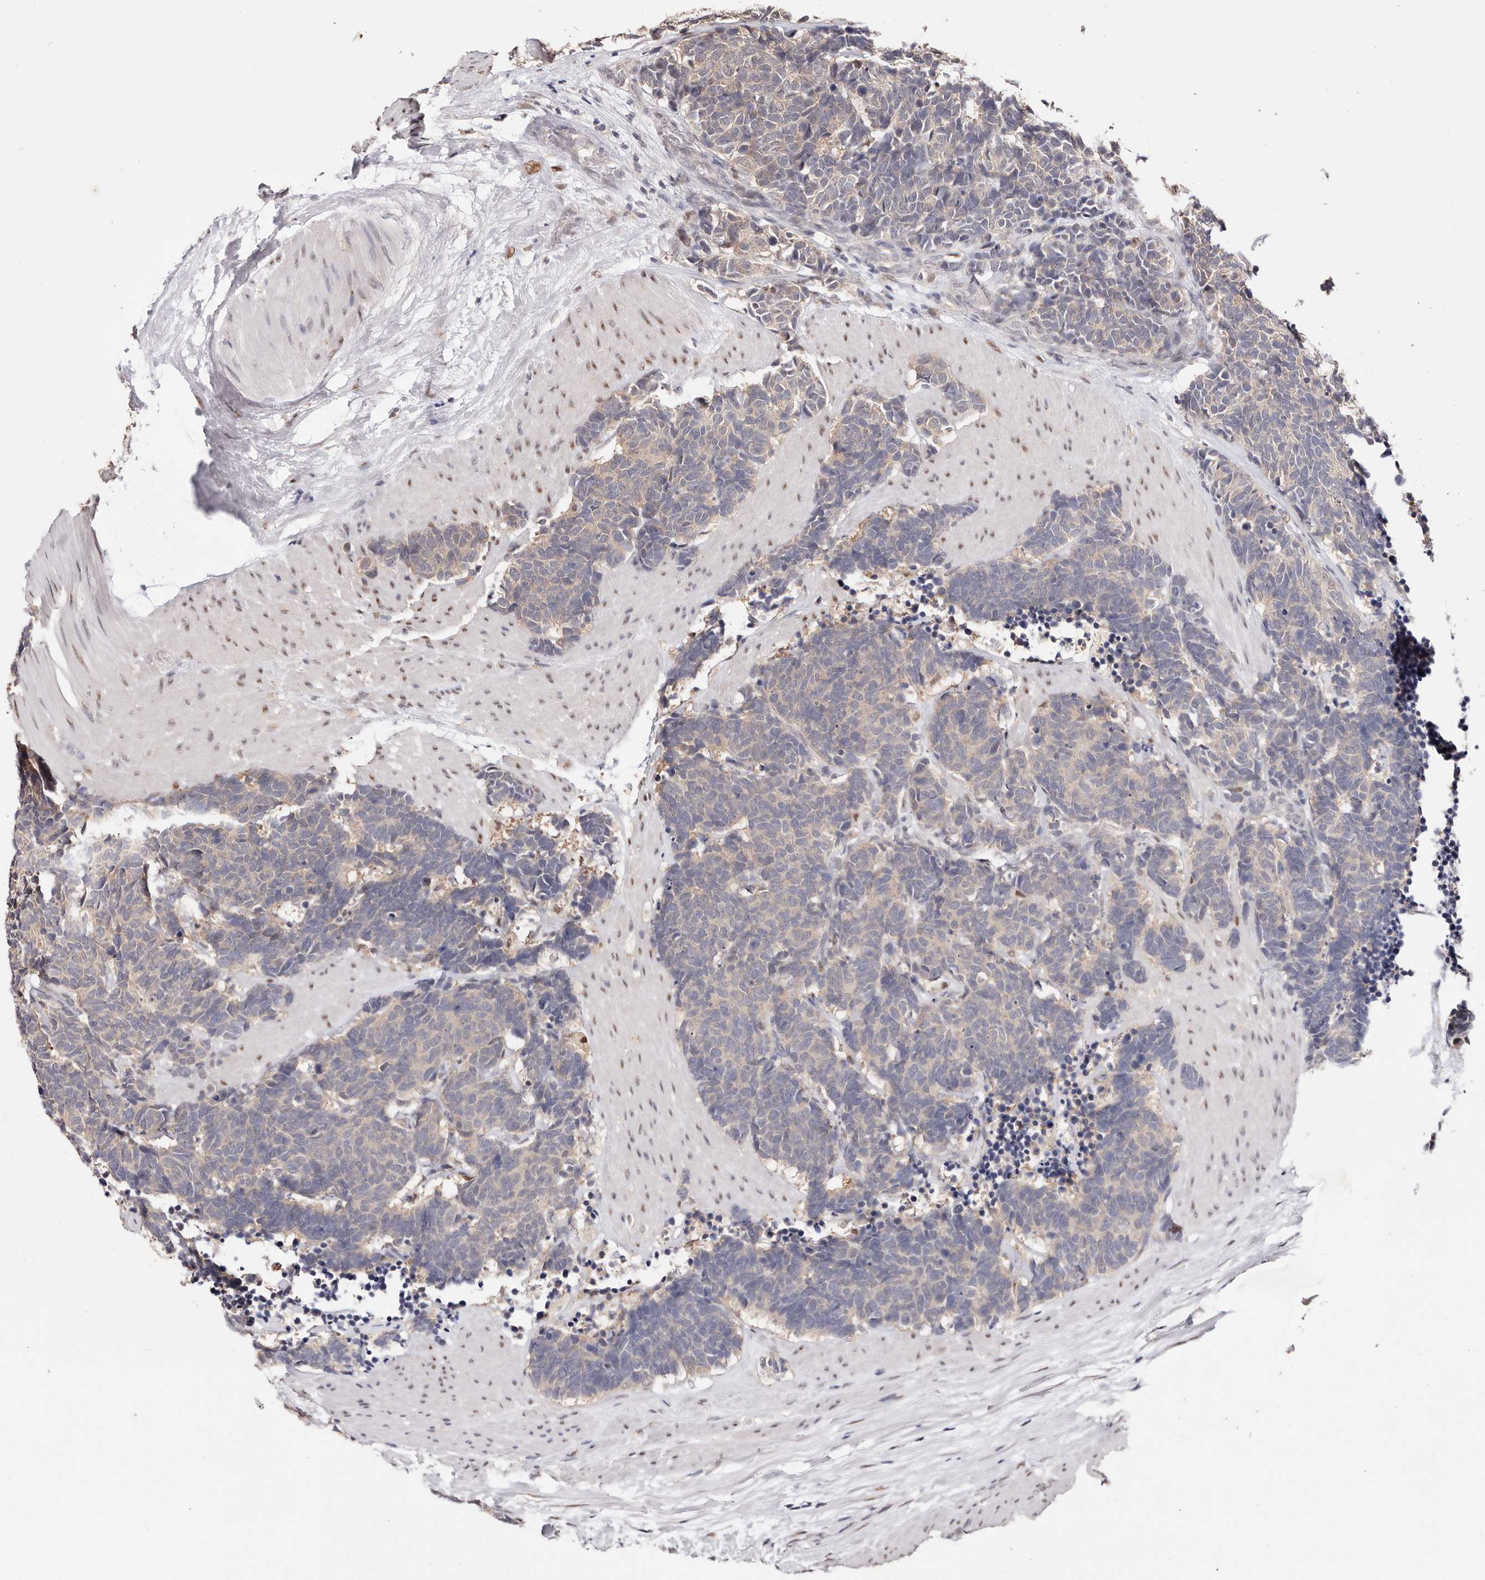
{"staining": {"intensity": "negative", "quantity": "none", "location": "none"}, "tissue": "carcinoid", "cell_type": "Tumor cells", "image_type": "cancer", "snomed": [{"axis": "morphology", "description": "Carcinoma, NOS"}, {"axis": "morphology", "description": "Carcinoid, malignant, NOS"}, {"axis": "topography", "description": "Urinary bladder"}], "caption": "There is no significant positivity in tumor cells of carcinoma.", "gene": "TYW3", "patient": {"sex": "male", "age": 57}}